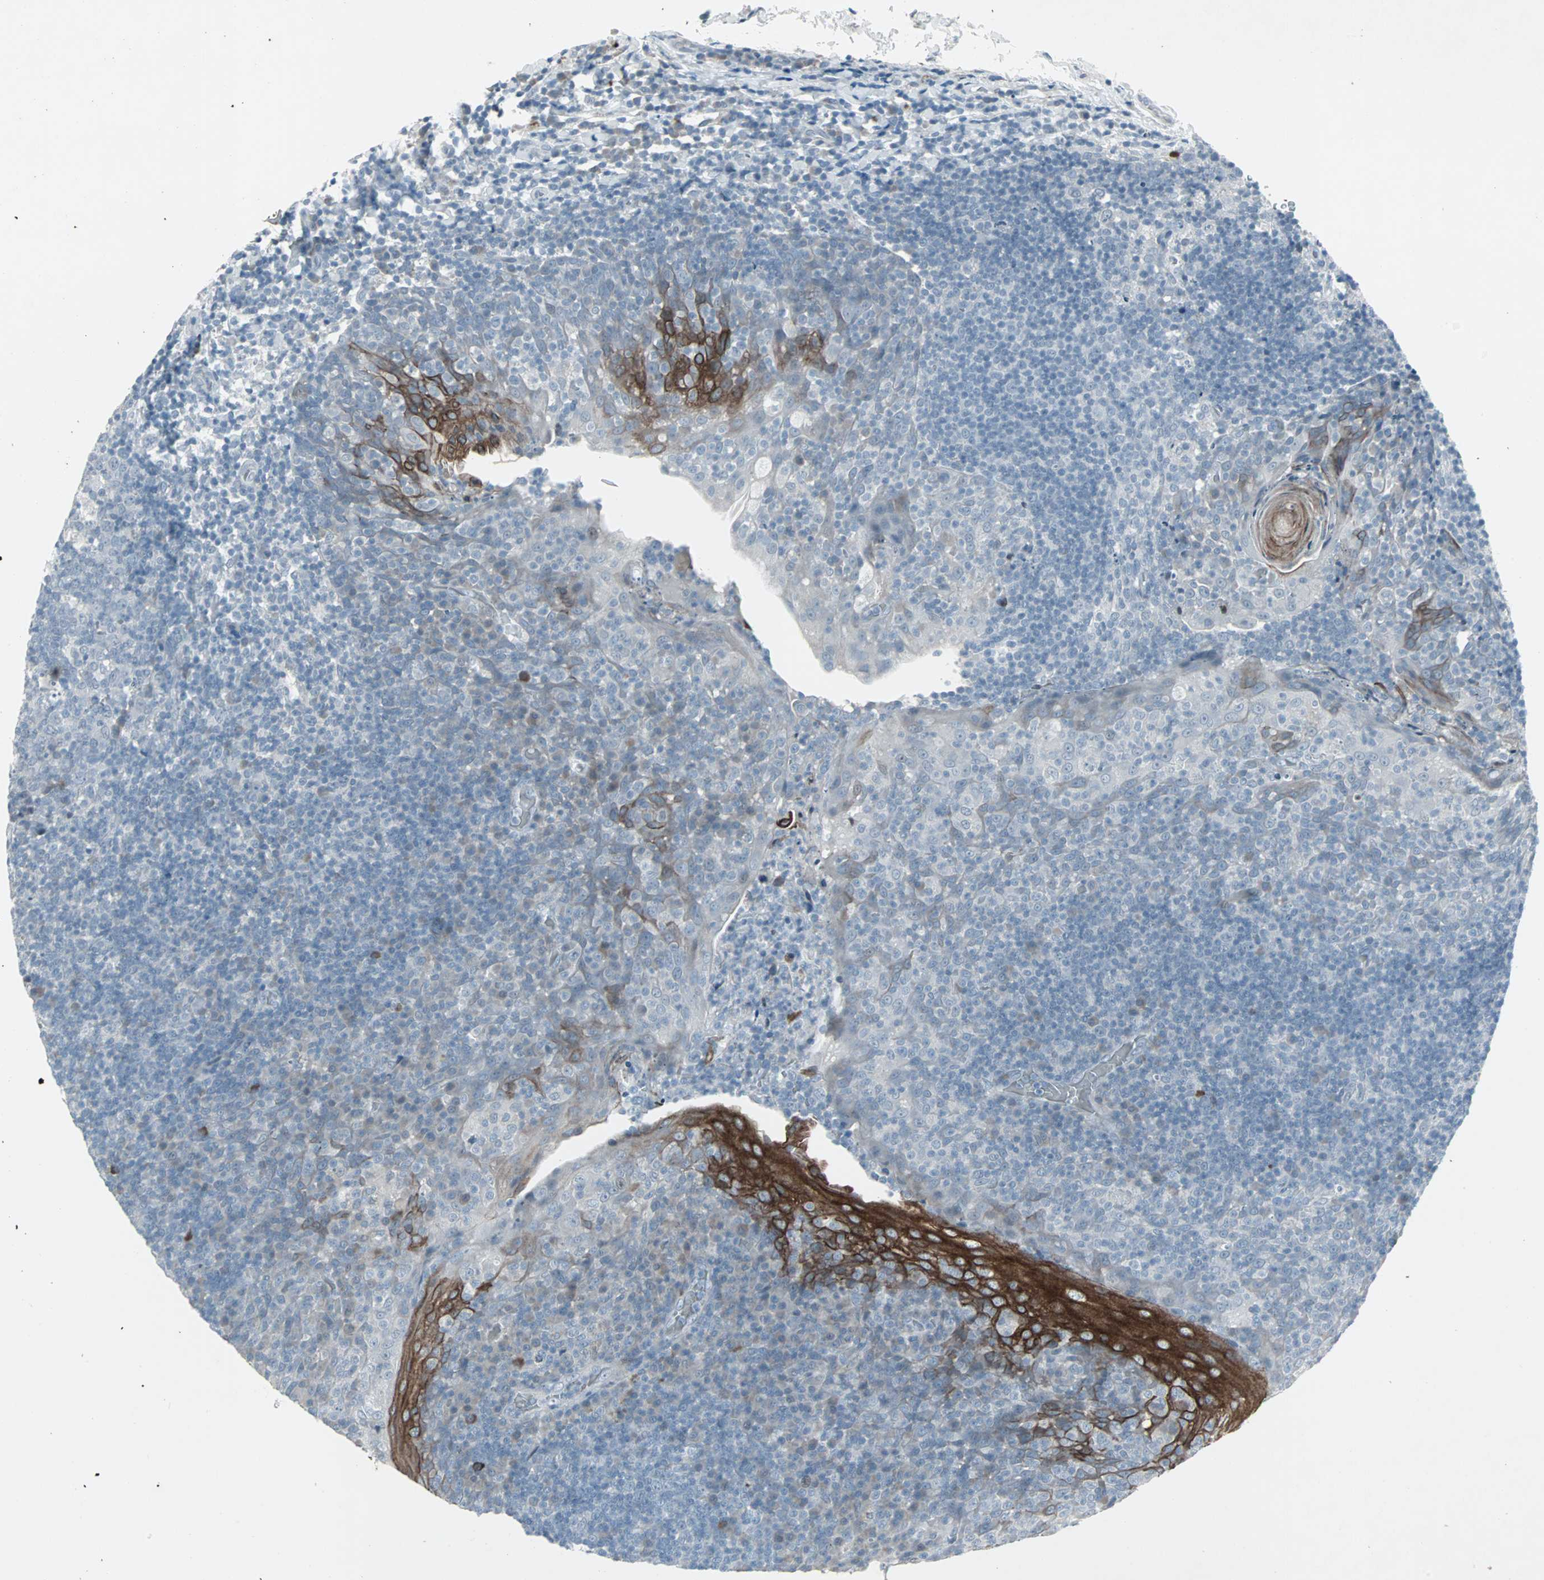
{"staining": {"intensity": "negative", "quantity": "none", "location": "none"}, "tissue": "tonsil", "cell_type": "Germinal center cells", "image_type": "normal", "snomed": [{"axis": "morphology", "description": "Normal tissue, NOS"}, {"axis": "topography", "description": "Tonsil"}], "caption": "High power microscopy image of an immunohistochemistry histopathology image of benign tonsil, revealing no significant expression in germinal center cells. (IHC, brightfield microscopy, high magnification).", "gene": "LANCL3", "patient": {"sex": "male", "age": 17}}